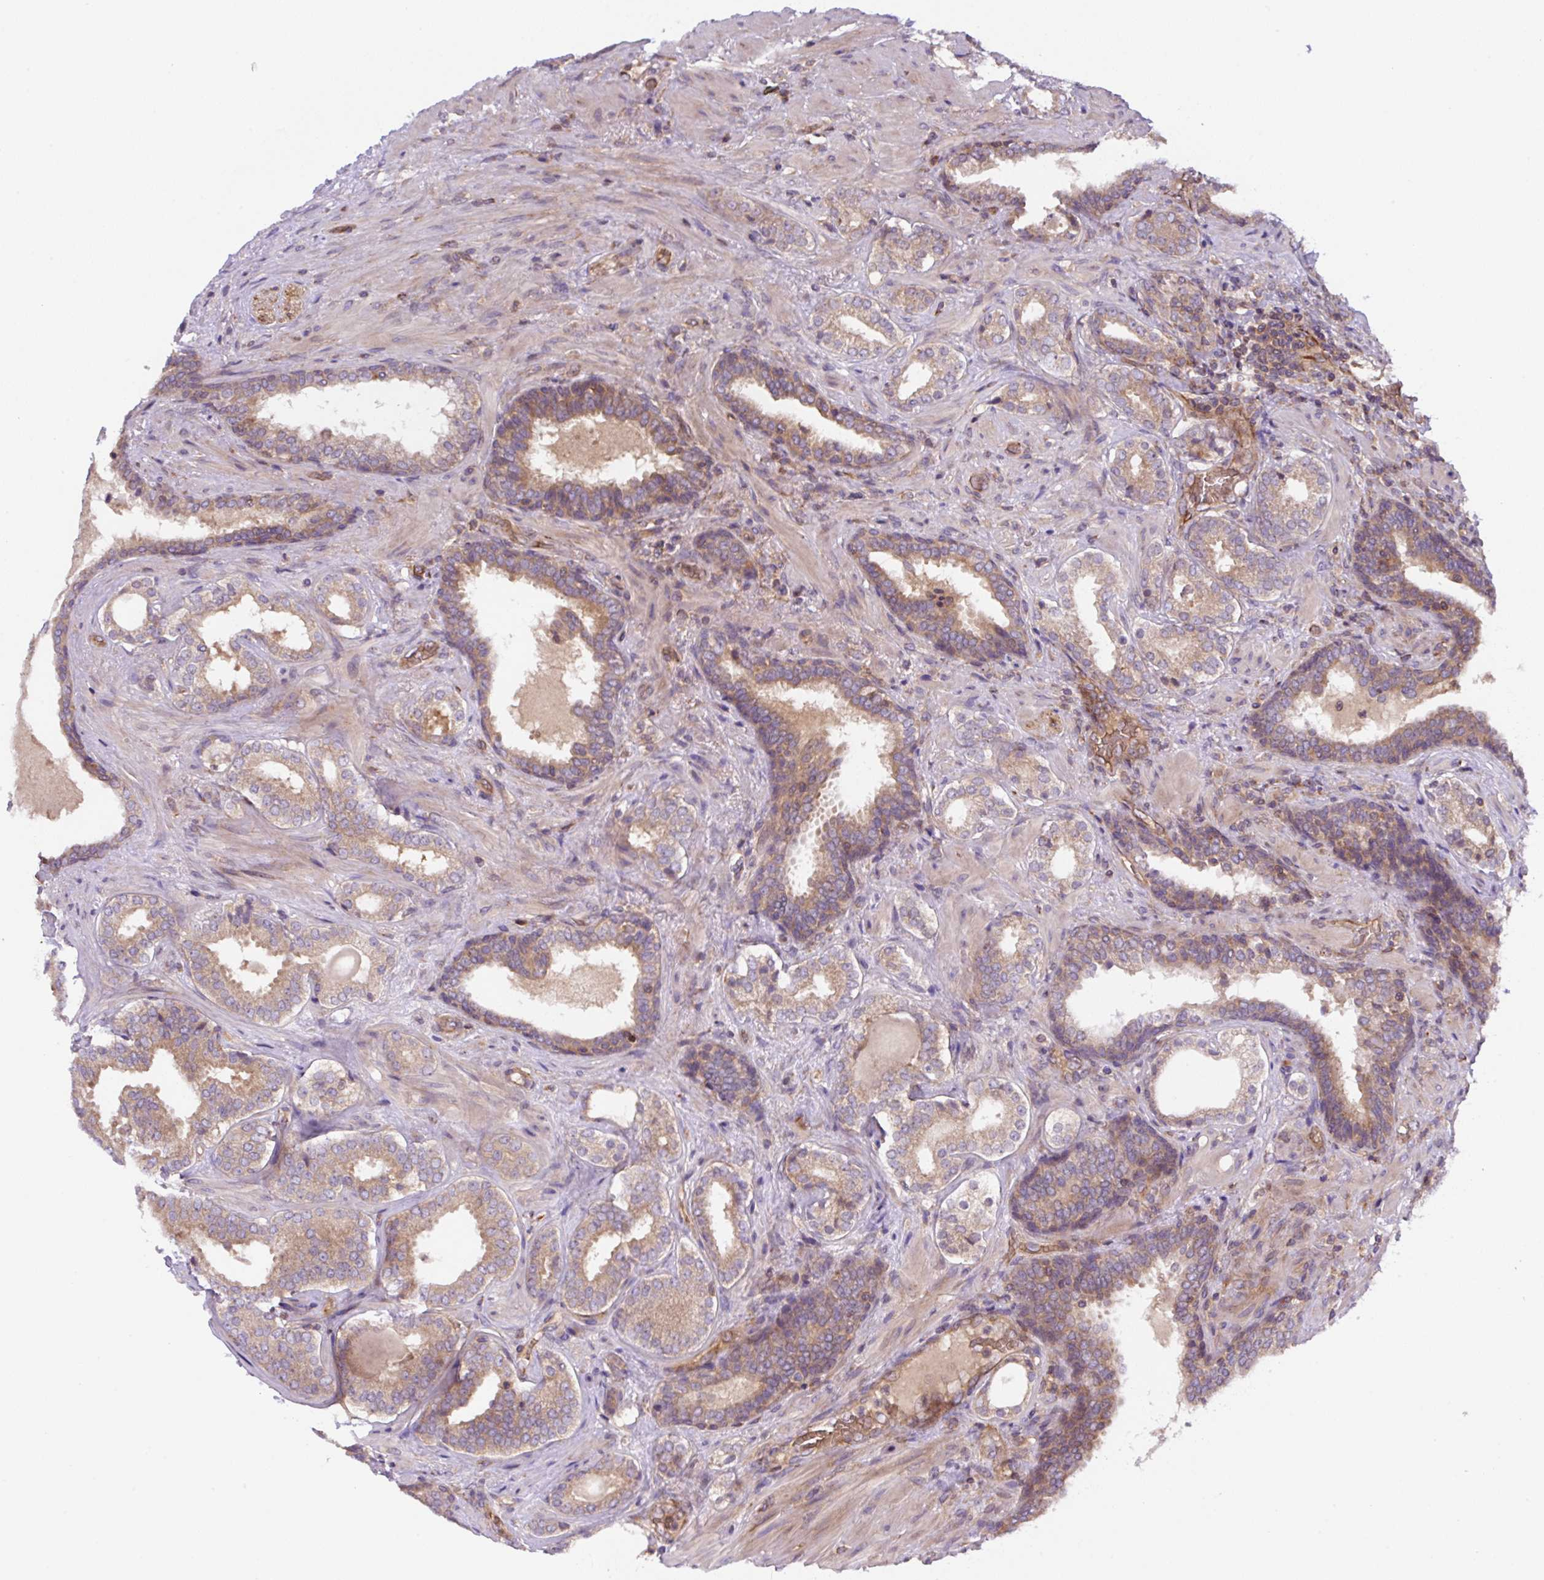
{"staining": {"intensity": "moderate", "quantity": "25%-75%", "location": "cytoplasmic/membranous"}, "tissue": "prostate cancer", "cell_type": "Tumor cells", "image_type": "cancer", "snomed": [{"axis": "morphology", "description": "Adenocarcinoma, High grade"}, {"axis": "topography", "description": "Prostate"}], "caption": "The photomicrograph demonstrates a brown stain indicating the presence of a protein in the cytoplasmic/membranous of tumor cells in prostate cancer (high-grade adenocarcinoma). Using DAB (3,3'-diaminobenzidine) (brown) and hematoxylin (blue) stains, captured at high magnification using brightfield microscopy.", "gene": "APOBEC3D", "patient": {"sex": "male", "age": 65}}